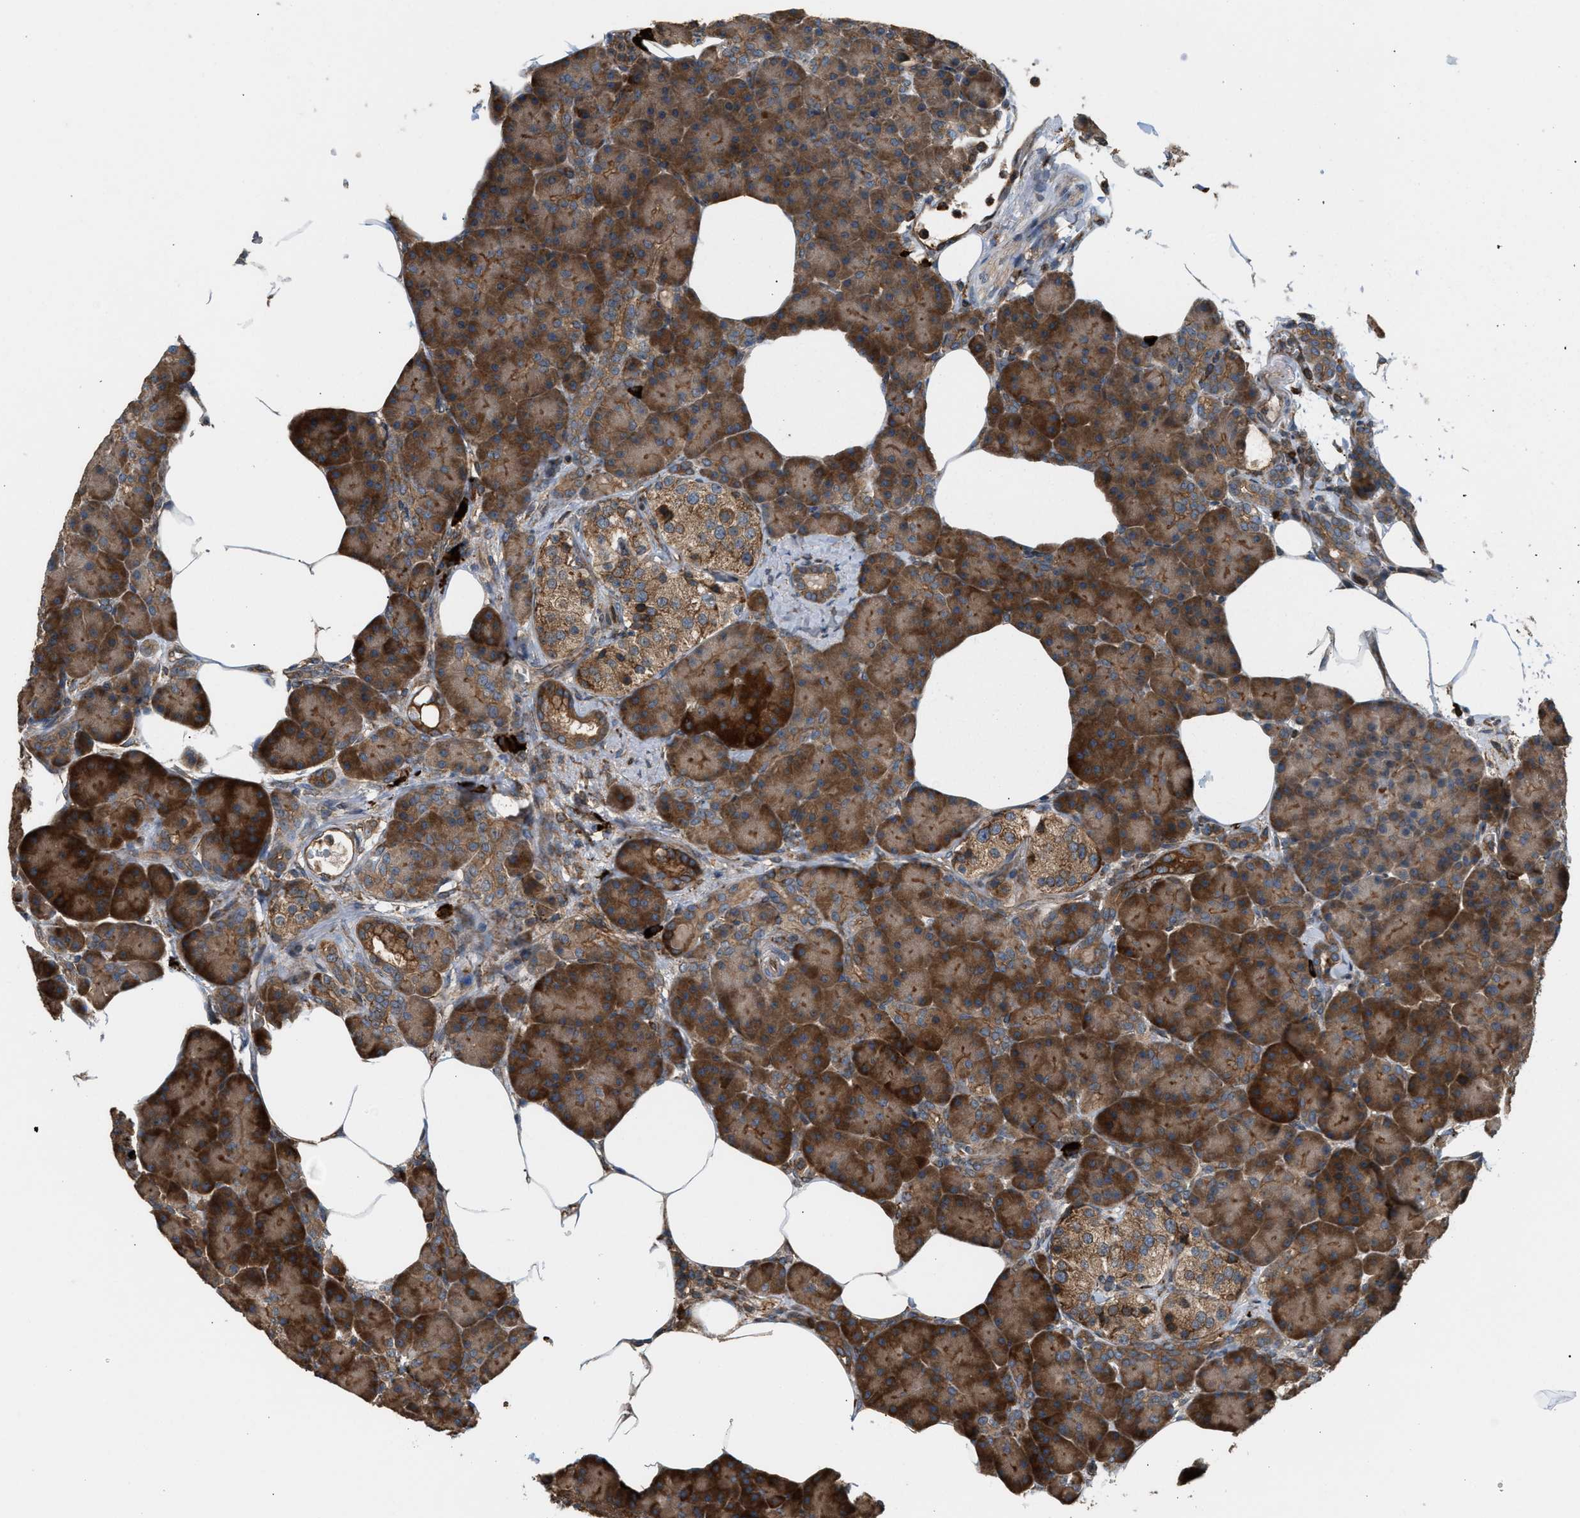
{"staining": {"intensity": "strong", "quantity": ">75%", "location": "cytoplasmic/membranous"}, "tissue": "pancreas", "cell_type": "Exocrine glandular cells", "image_type": "normal", "snomed": [{"axis": "morphology", "description": "Normal tissue, NOS"}, {"axis": "topography", "description": "Pancreas"}], "caption": "This is a photomicrograph of immunohistochemistry staining of normal pancreas, which shows strong positivity in the cytoplasmic/membranous of exocrine glandular cells.", "gene": "BAIAP2L1", "patient": {"sex": "female", "age": 70}}